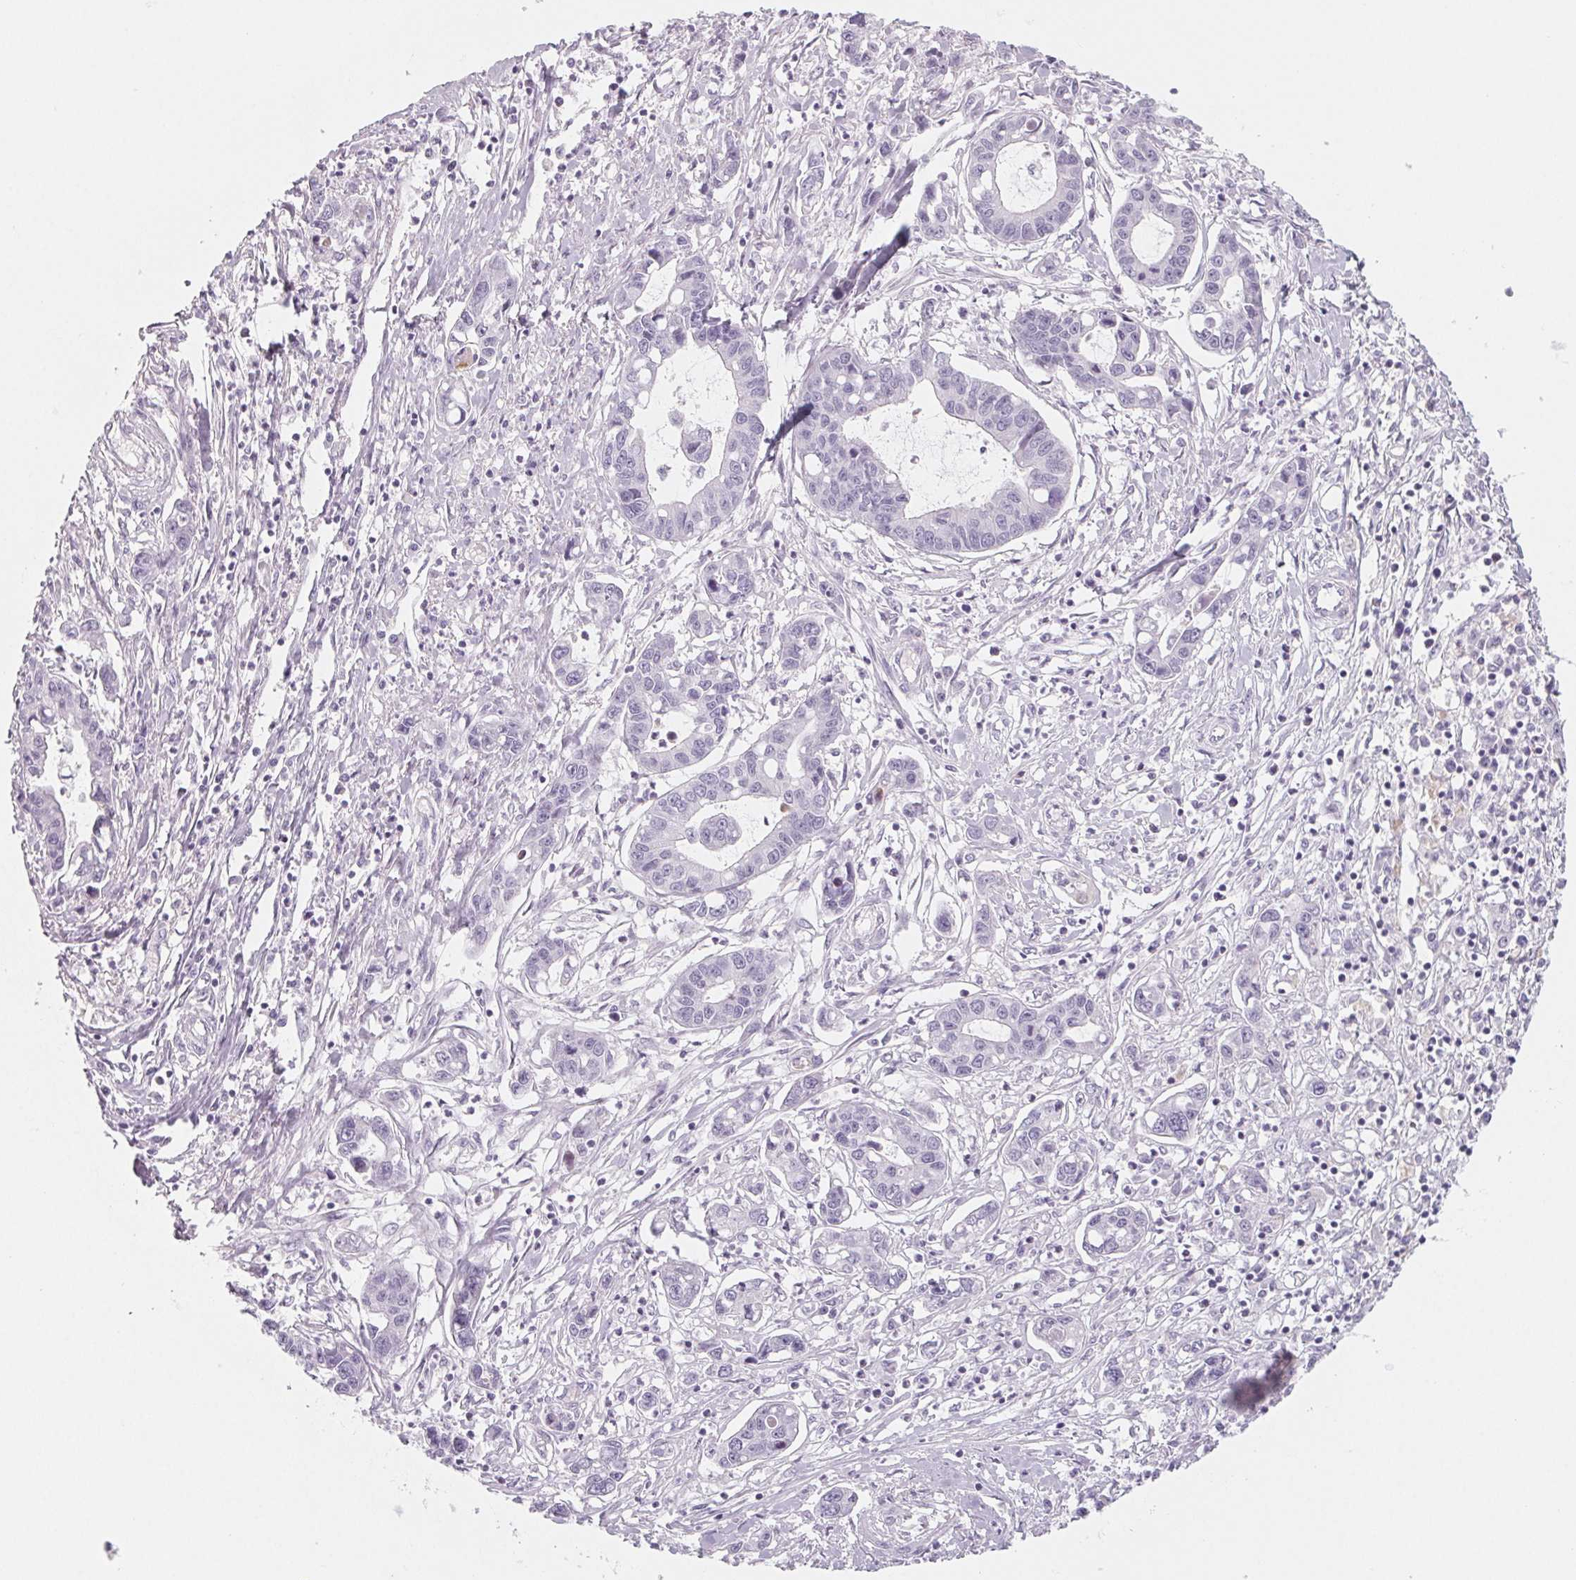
{"staining": {"intensity": "negative", "quantity": "none", "location": "none"}, "tissue": "liver cancer", "cell_type": "Tumor cells", "image_type": "cancer", "snomed": [{"axis": "morphology", "description": "Cholangiocarcinoma"}, {"axis": "topography", "description": "Liver"}], "caption": "Tumor cells are negative for protein expression in human liver cancer.", "gene": "SH3GL2", "patient": {"sex": "male", "age": 58}}